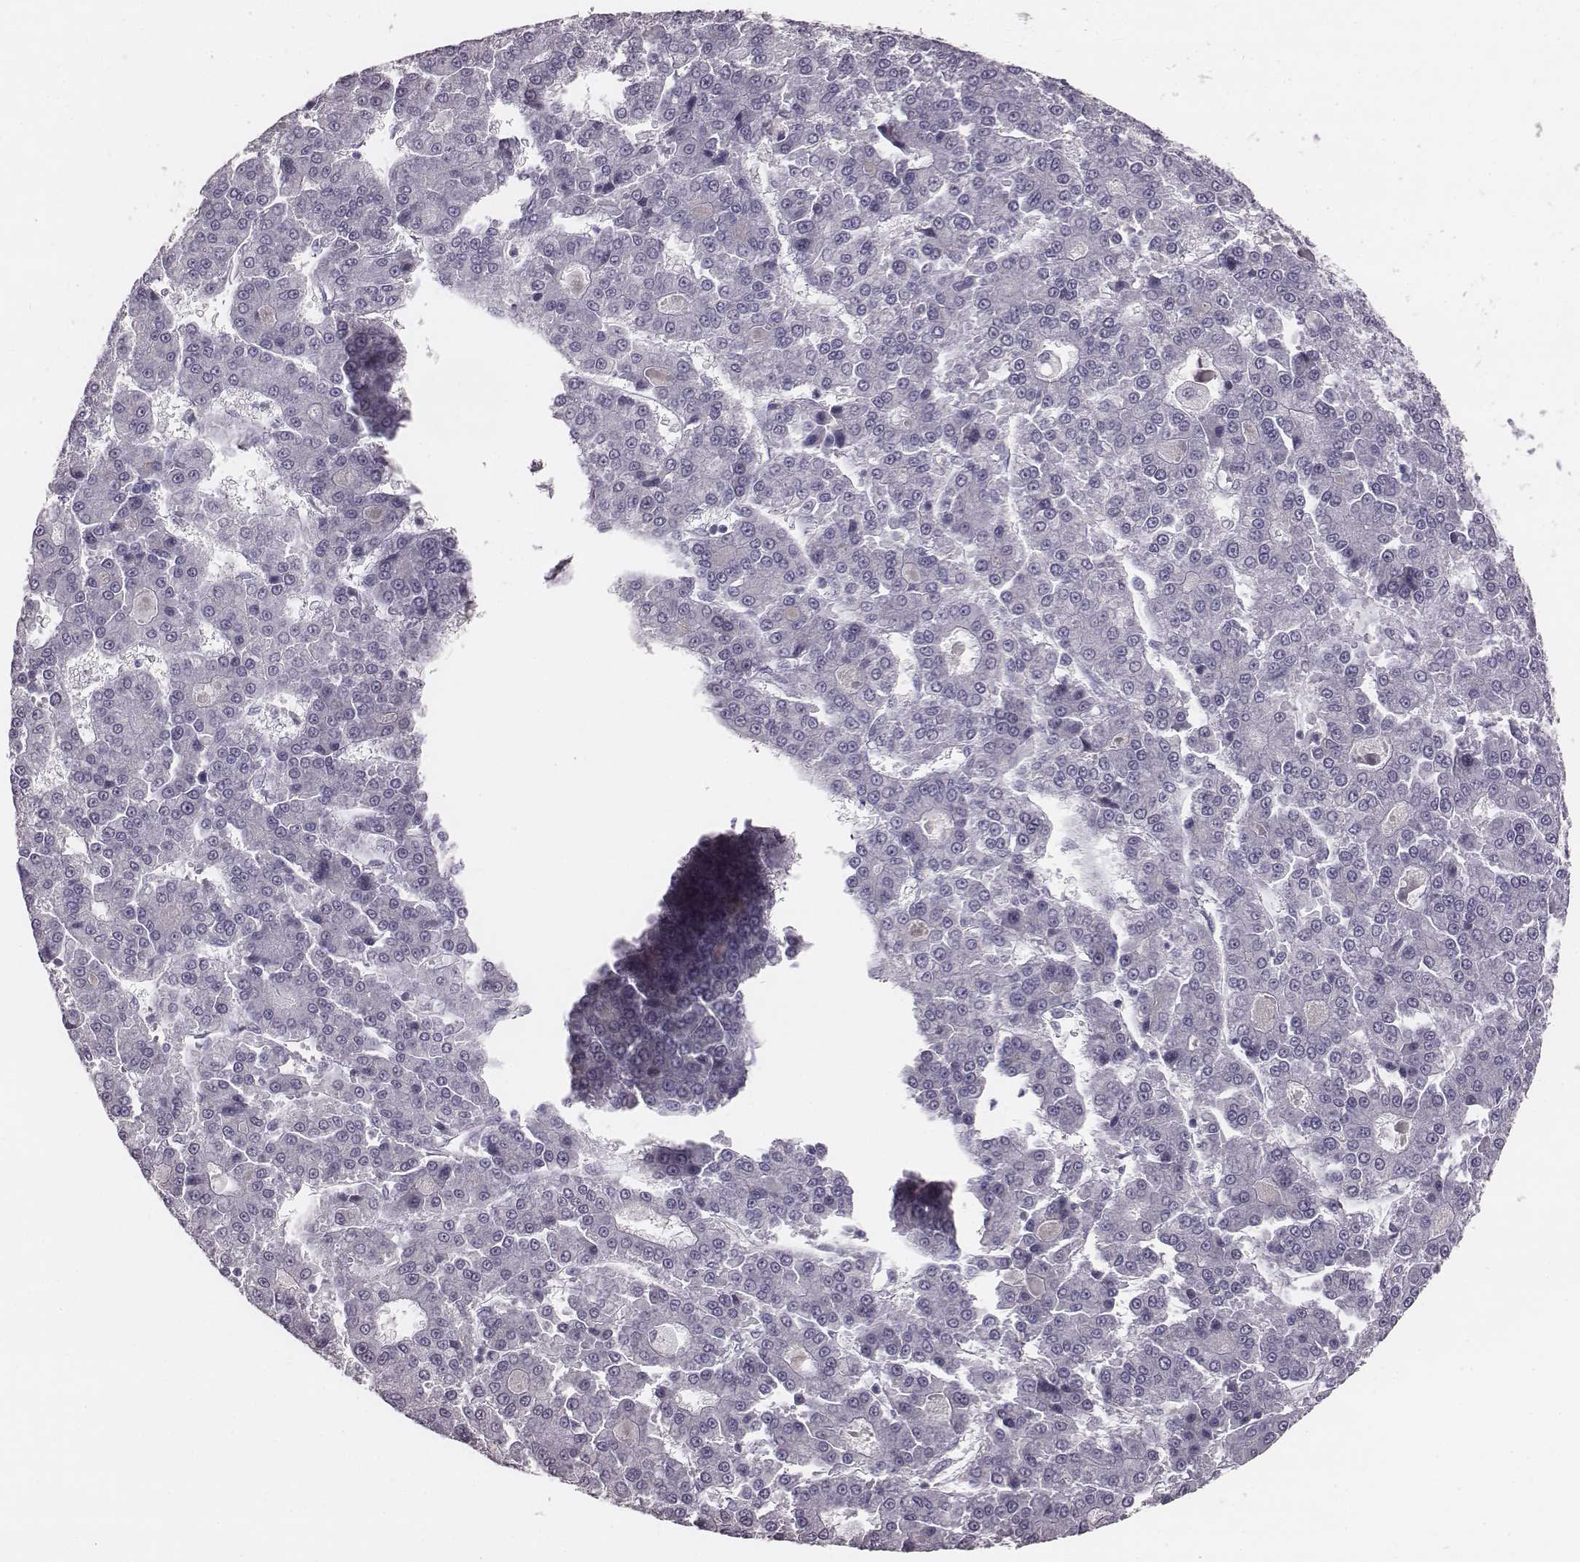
{"staining": {"intensity": "negative", "quantity": "none", "location": "none"}, "tissue": "liver cancer", "cell_type": "Tumor cells", "image_type": "cancer", "snomed": [{"axis": "morphology", "description": "Carcinoma, Hepatocellular, NOS"}, {"axis": "topography", "description": "Liver"}], "caption": "There is no significant staining in tumor cells of liver cancer. (Immunohistochemistry, brightfield microscopy, high magnification).", "gene": "PDE8B", "patient": {"sex": "male", "age": 70}}